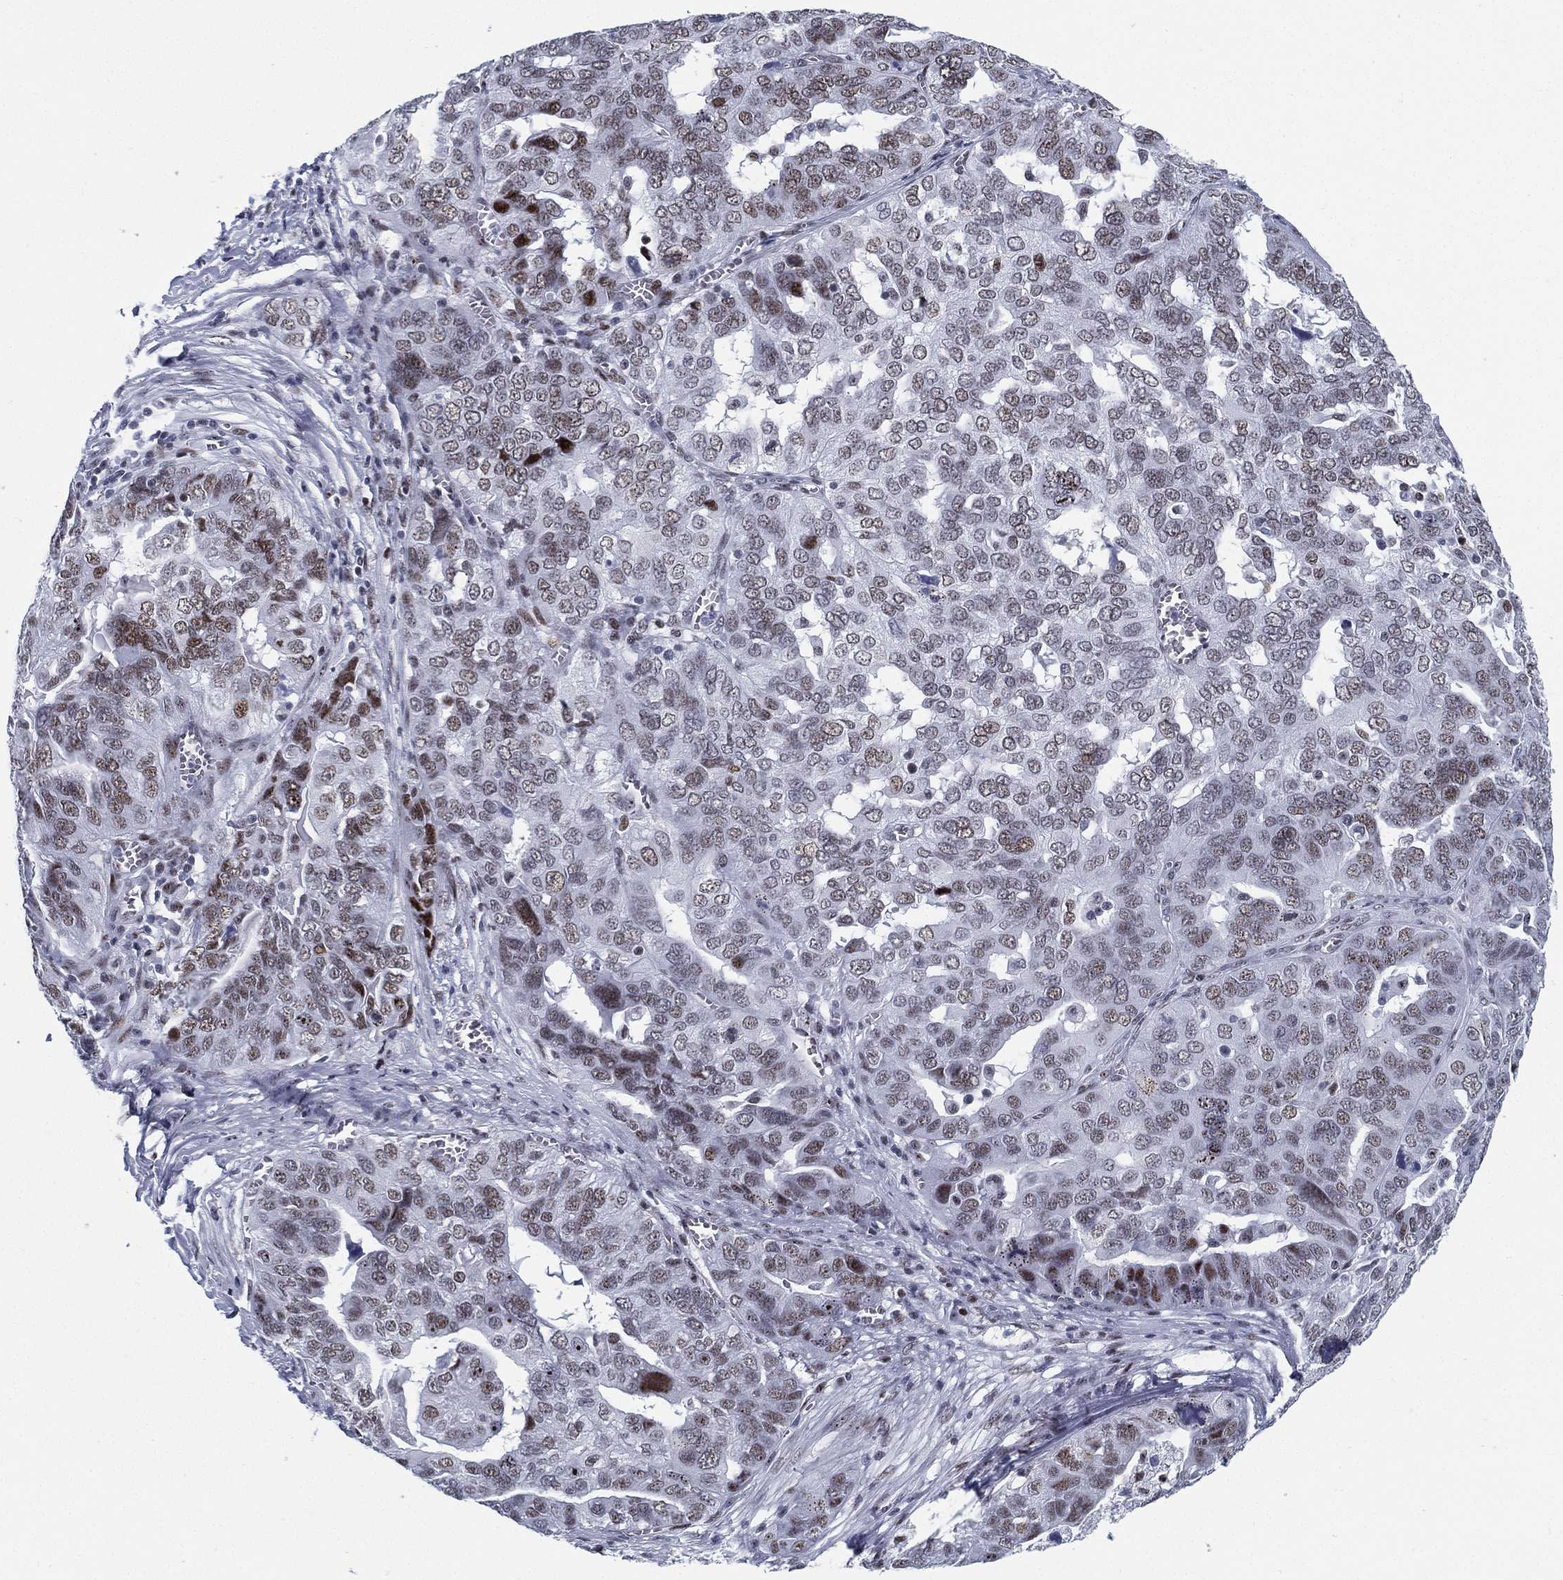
{"staining": {"intensity": "moderate", "quantity": "25%-75%", "location": "nuclear"}, "tissue": "ovarian cancer", "cell_type": "Tumor cells", "image_type": "cancer", "snomed": [{"axis": "morphology", "description": "Carcinoma, endometroid"}, {"axis": "topography", "description": "Soft tissue"}, {"axis": "topography", "description": "Ovary"}], "caption": "The photomicrograph reveals a brown stain indicating the presence of a protein in the nuclear of tumor cells in ovarian cancer.", "gene": "CYB561D2", "patient": {"sex": "female", "age": 52}}